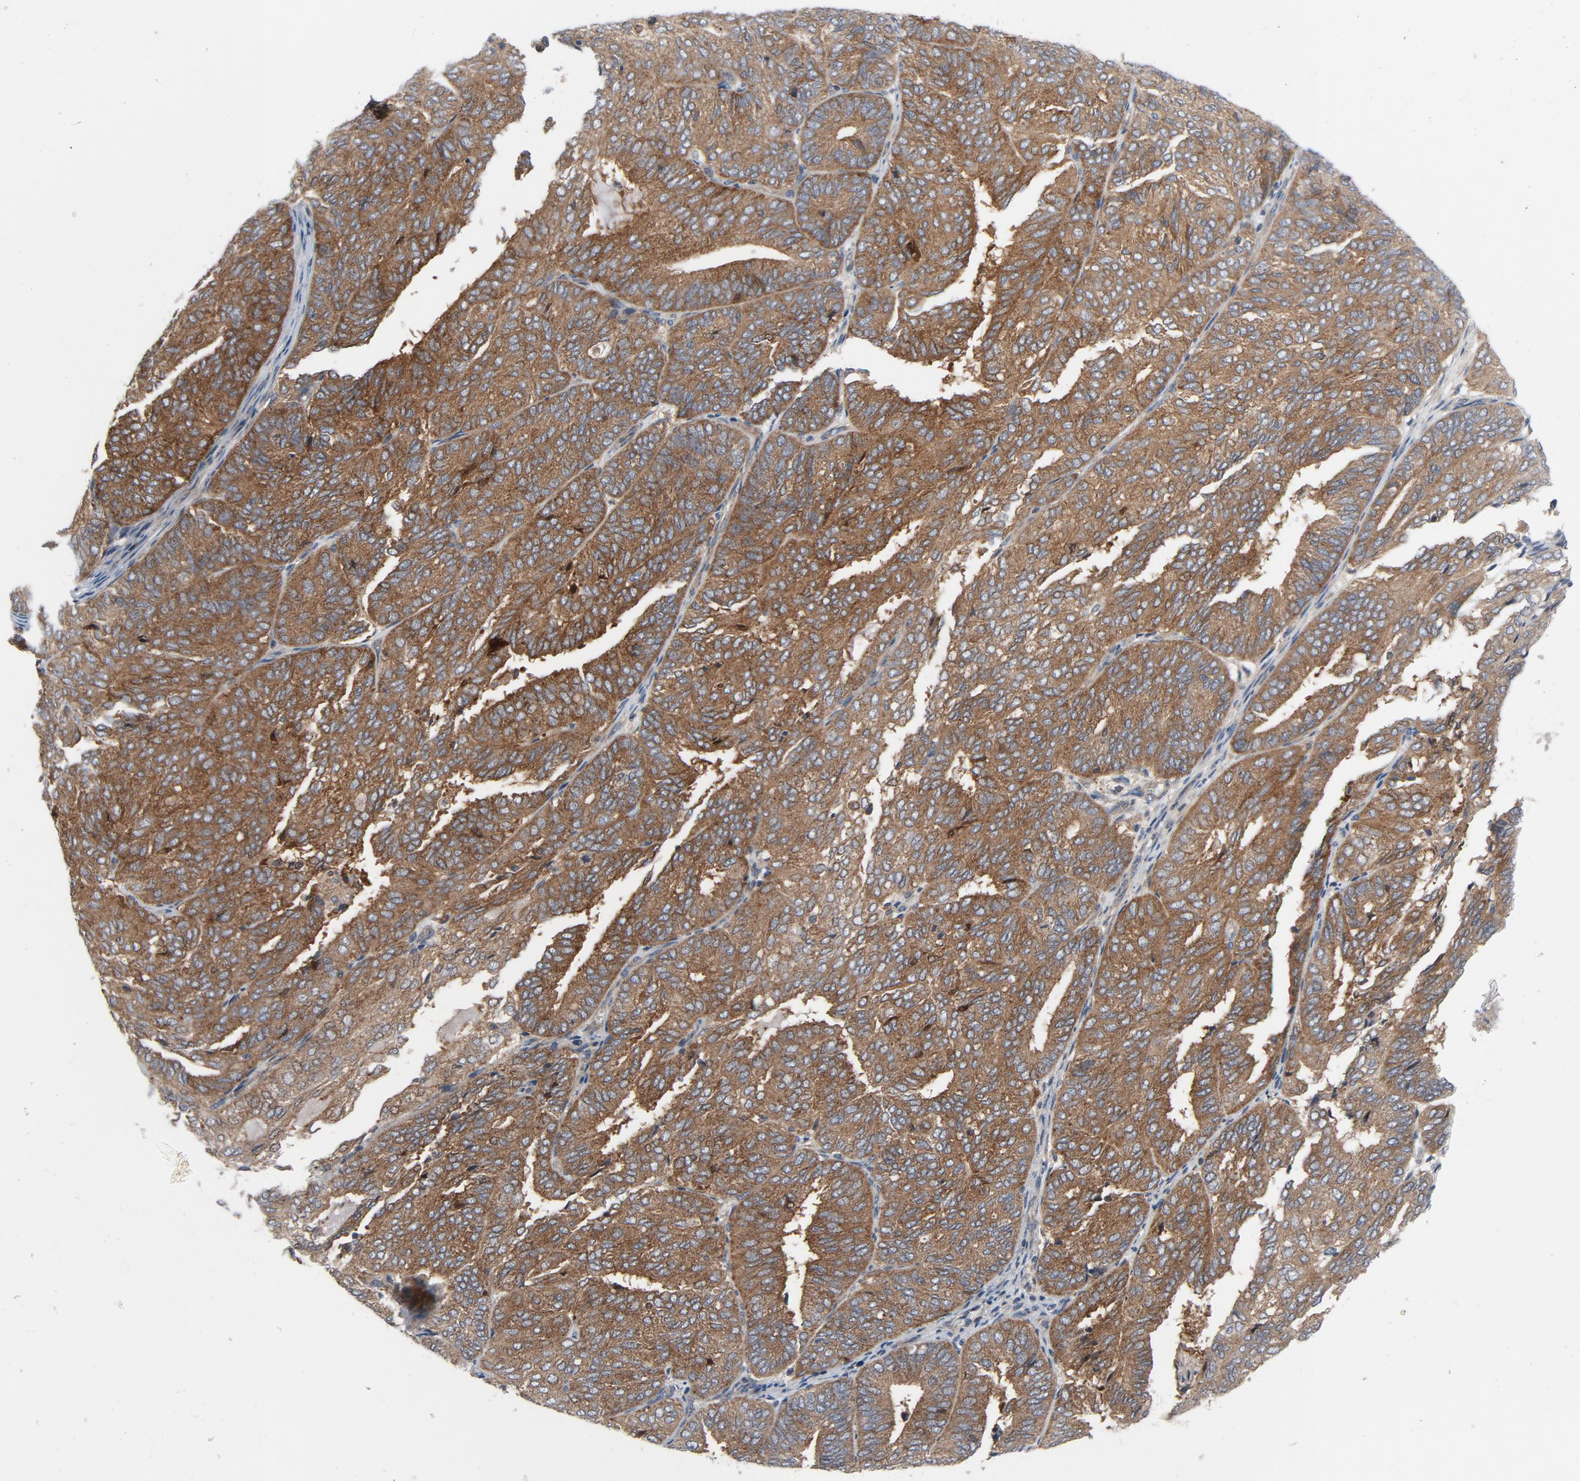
{"staining": {"intensity": "moderate", "quantity": ">75%", "location": "cytoplasmic/membranous"}, "tissue": "endometrial cancer", "cell_type": "Tumor cells", "image_type": "cancer", "snomed": [{"axis": "morphology", "description": "Adenocarcinoma, NOS"}, {"axis": "topography", "description": "Endometrium"}], "caption": "Moderate cytoplasmic/membranous expression is present in approximately >75% of tumor cells in endometrial adenocarcinoma.", "gene": "TSG101", "patient": {"sex": "female", "age": 59}}